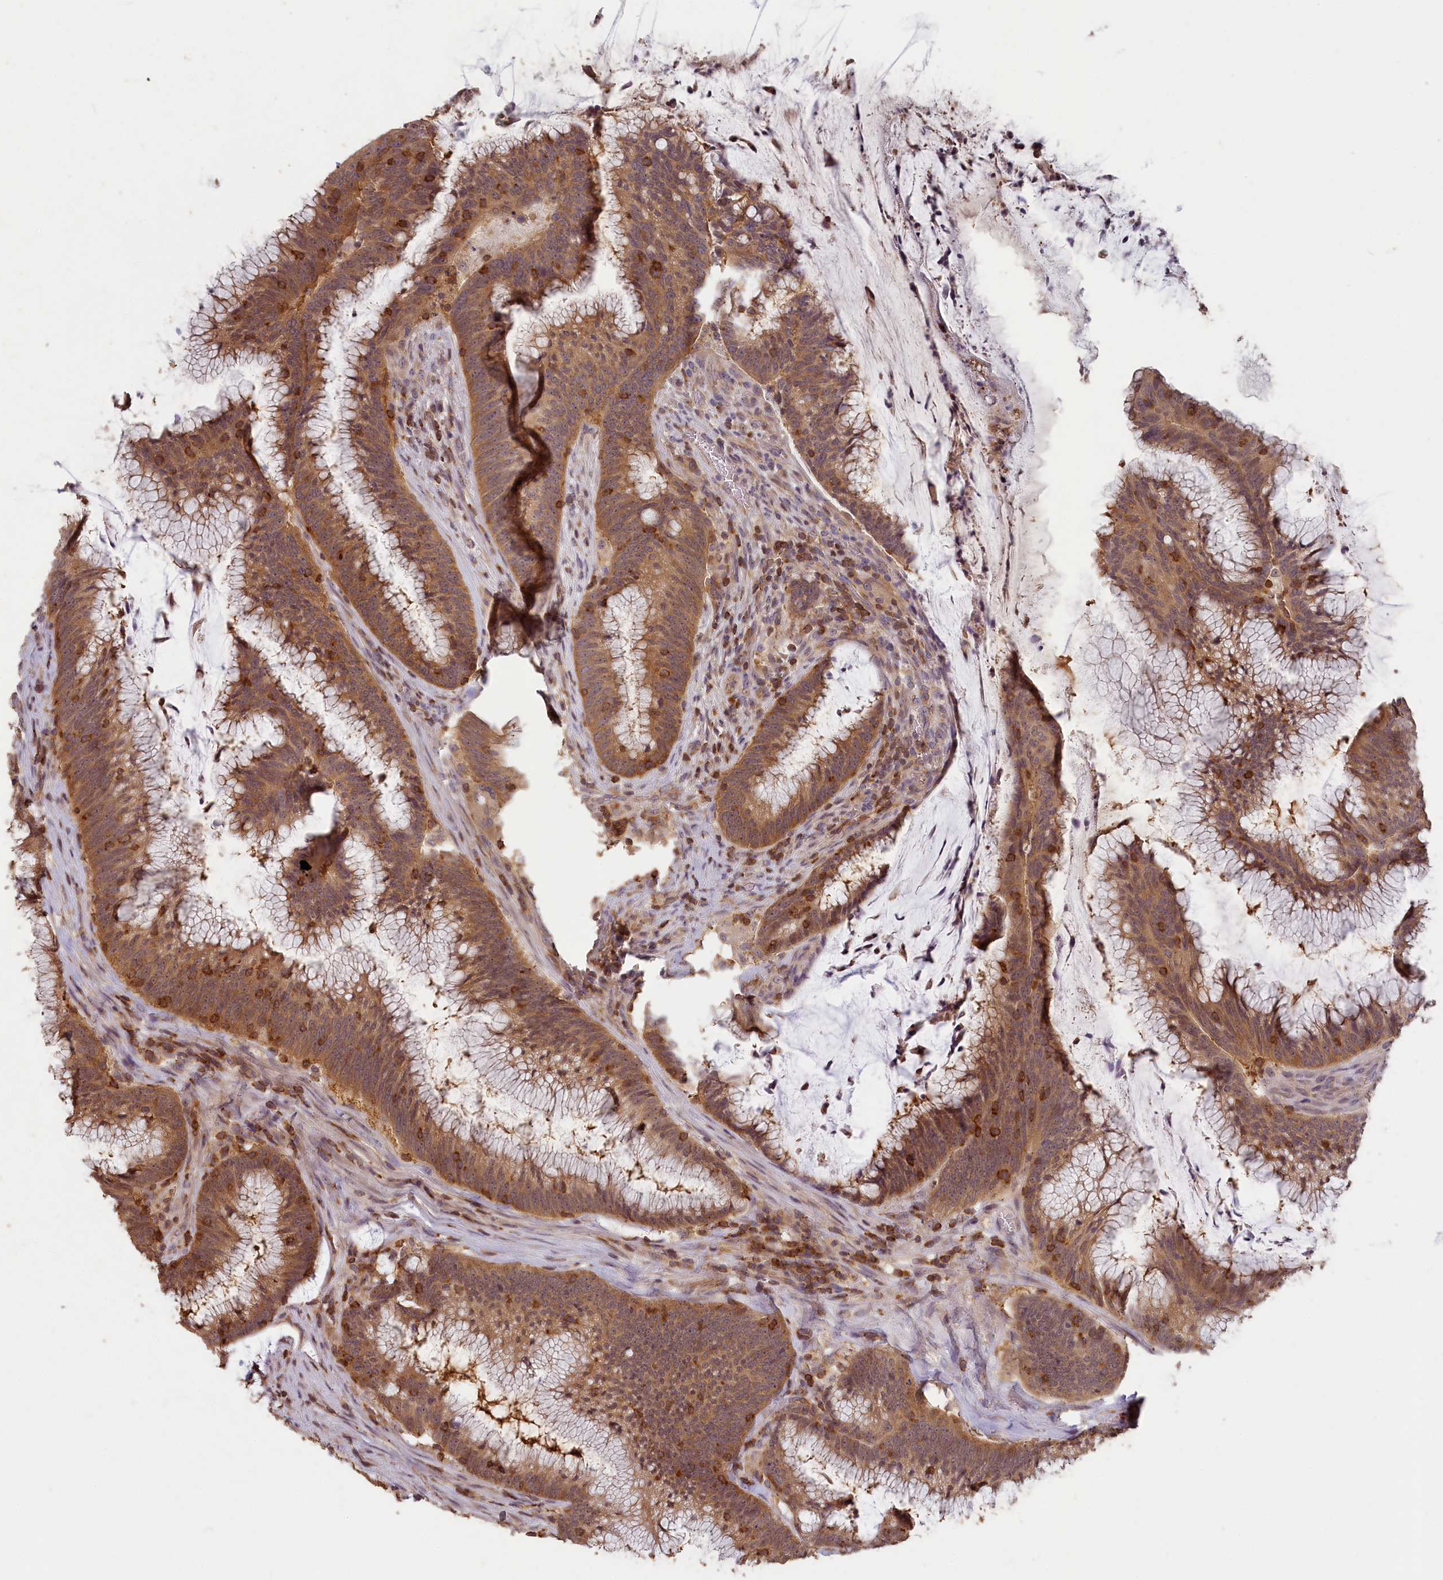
{"staining": {"intensity": "moderate", "quantity": ">75%", "location": "cytoplasmic/membranous"}, "tissue": "colorectal cancer", "cell_type": "Tumor cells", "image_type": "cancer", "snomed": [{"axis": "morphology", "description": "Adenocarcinoma, NOS"}, {"axis": "topography", "description": "Rectum"}], "caption": "A brown stain labels moderate cytoplasmic/membranous expression of a protein in colorectal cancer (adenocarcinoma) tumor cells.", "gene": "MADD", "patient": {"sex": "female", "age": 77}}